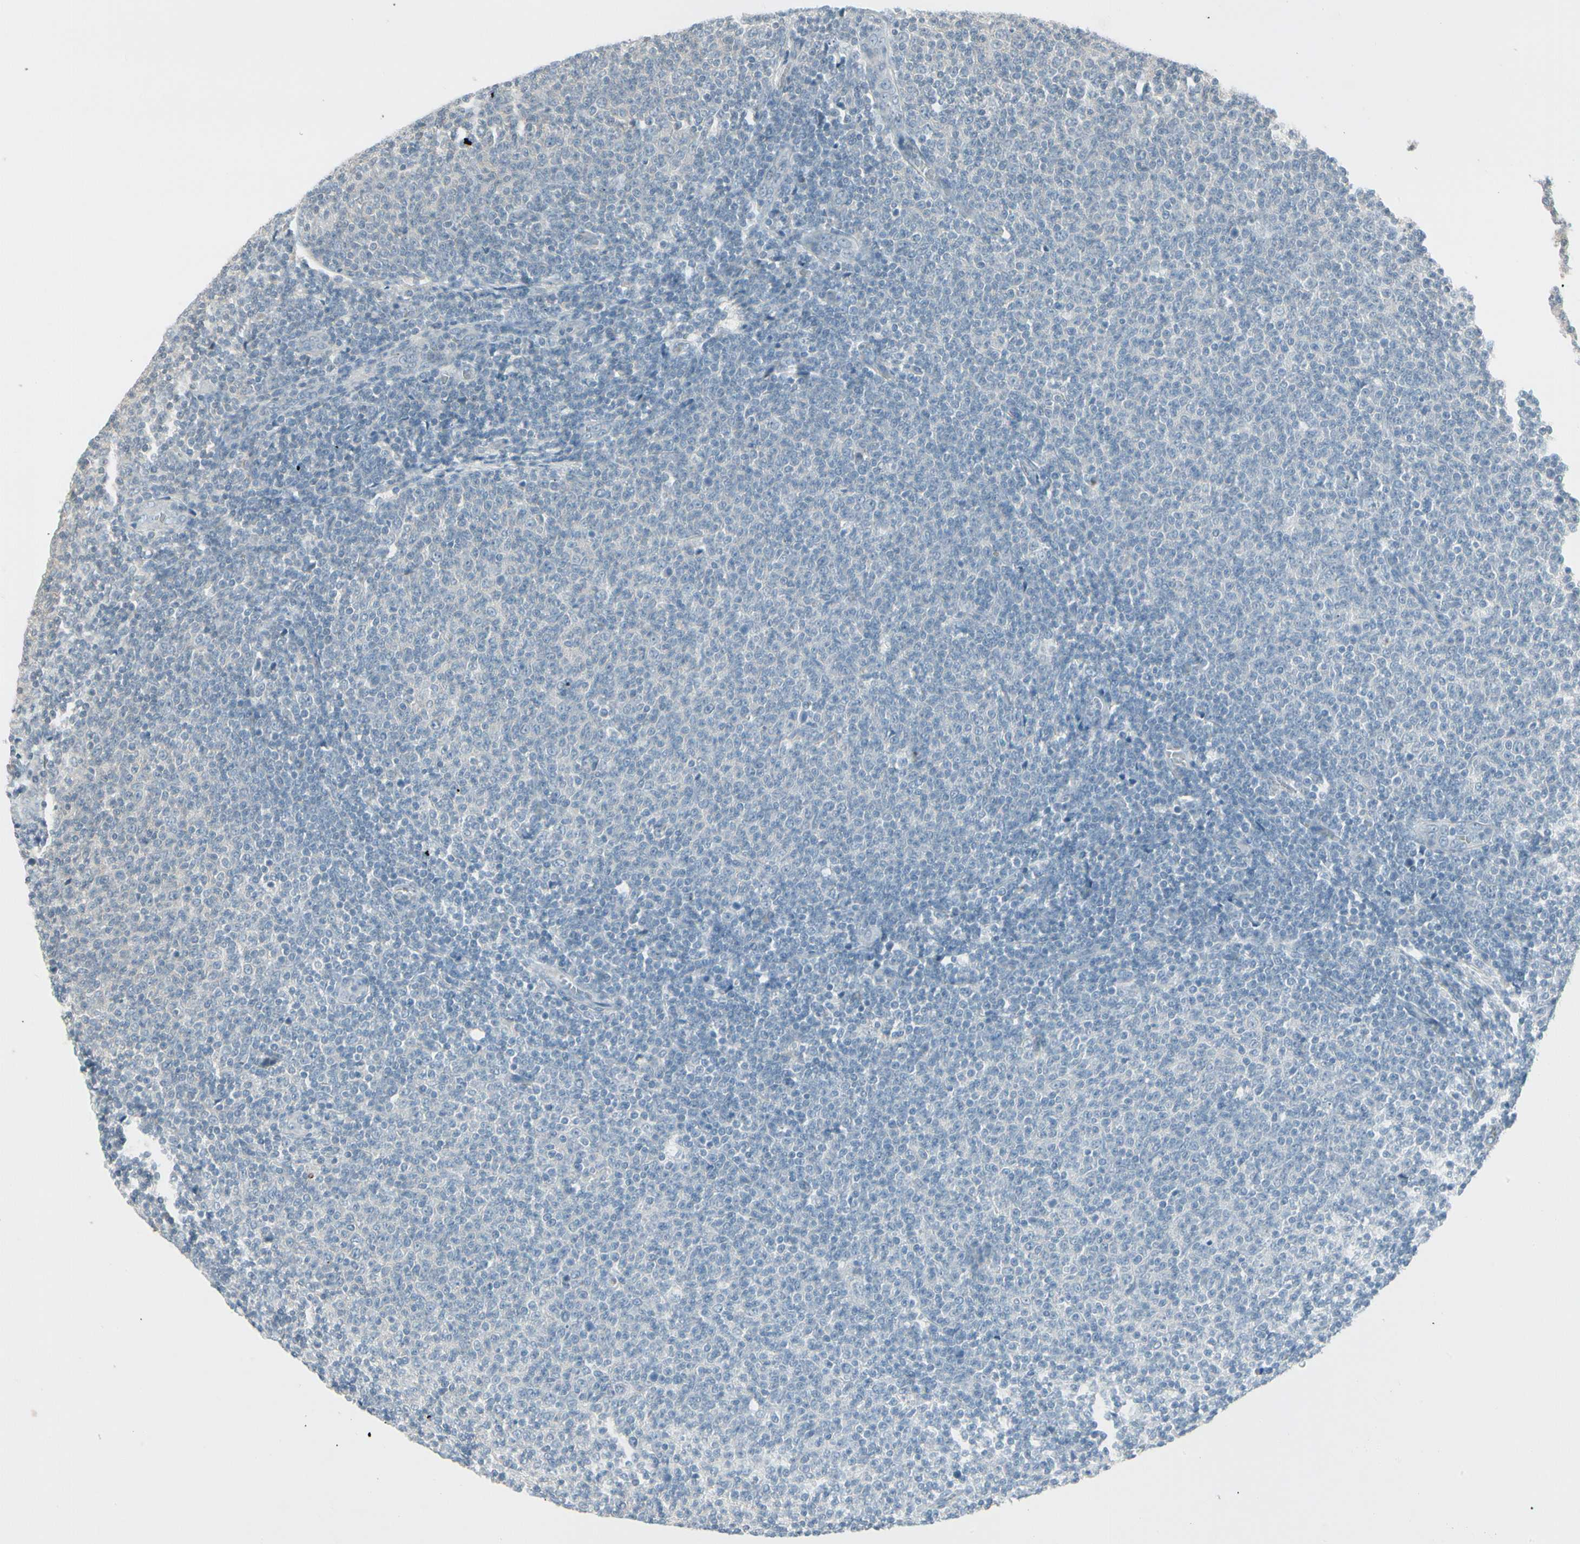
{"staining": {"intensity": "negative", "quantity": "none", "location": "none"}, "tissue": "lymphoma", "cell_type": "Tumor cells", "image_type": "cancer", "snomed": [{"axis": "morphology", "description": "Malignant lymphoma, non-Hodgkin's type, Low grade"}, {"axis": "topography", "description": "Lymph node"}], "caption": "Tumor cells are negative for brown protein staining in malignant lymphoma, non-Hodgkin's type (low-grade).", "gene": "ARG2", "patient": {"sex": "male", "age": 66}}